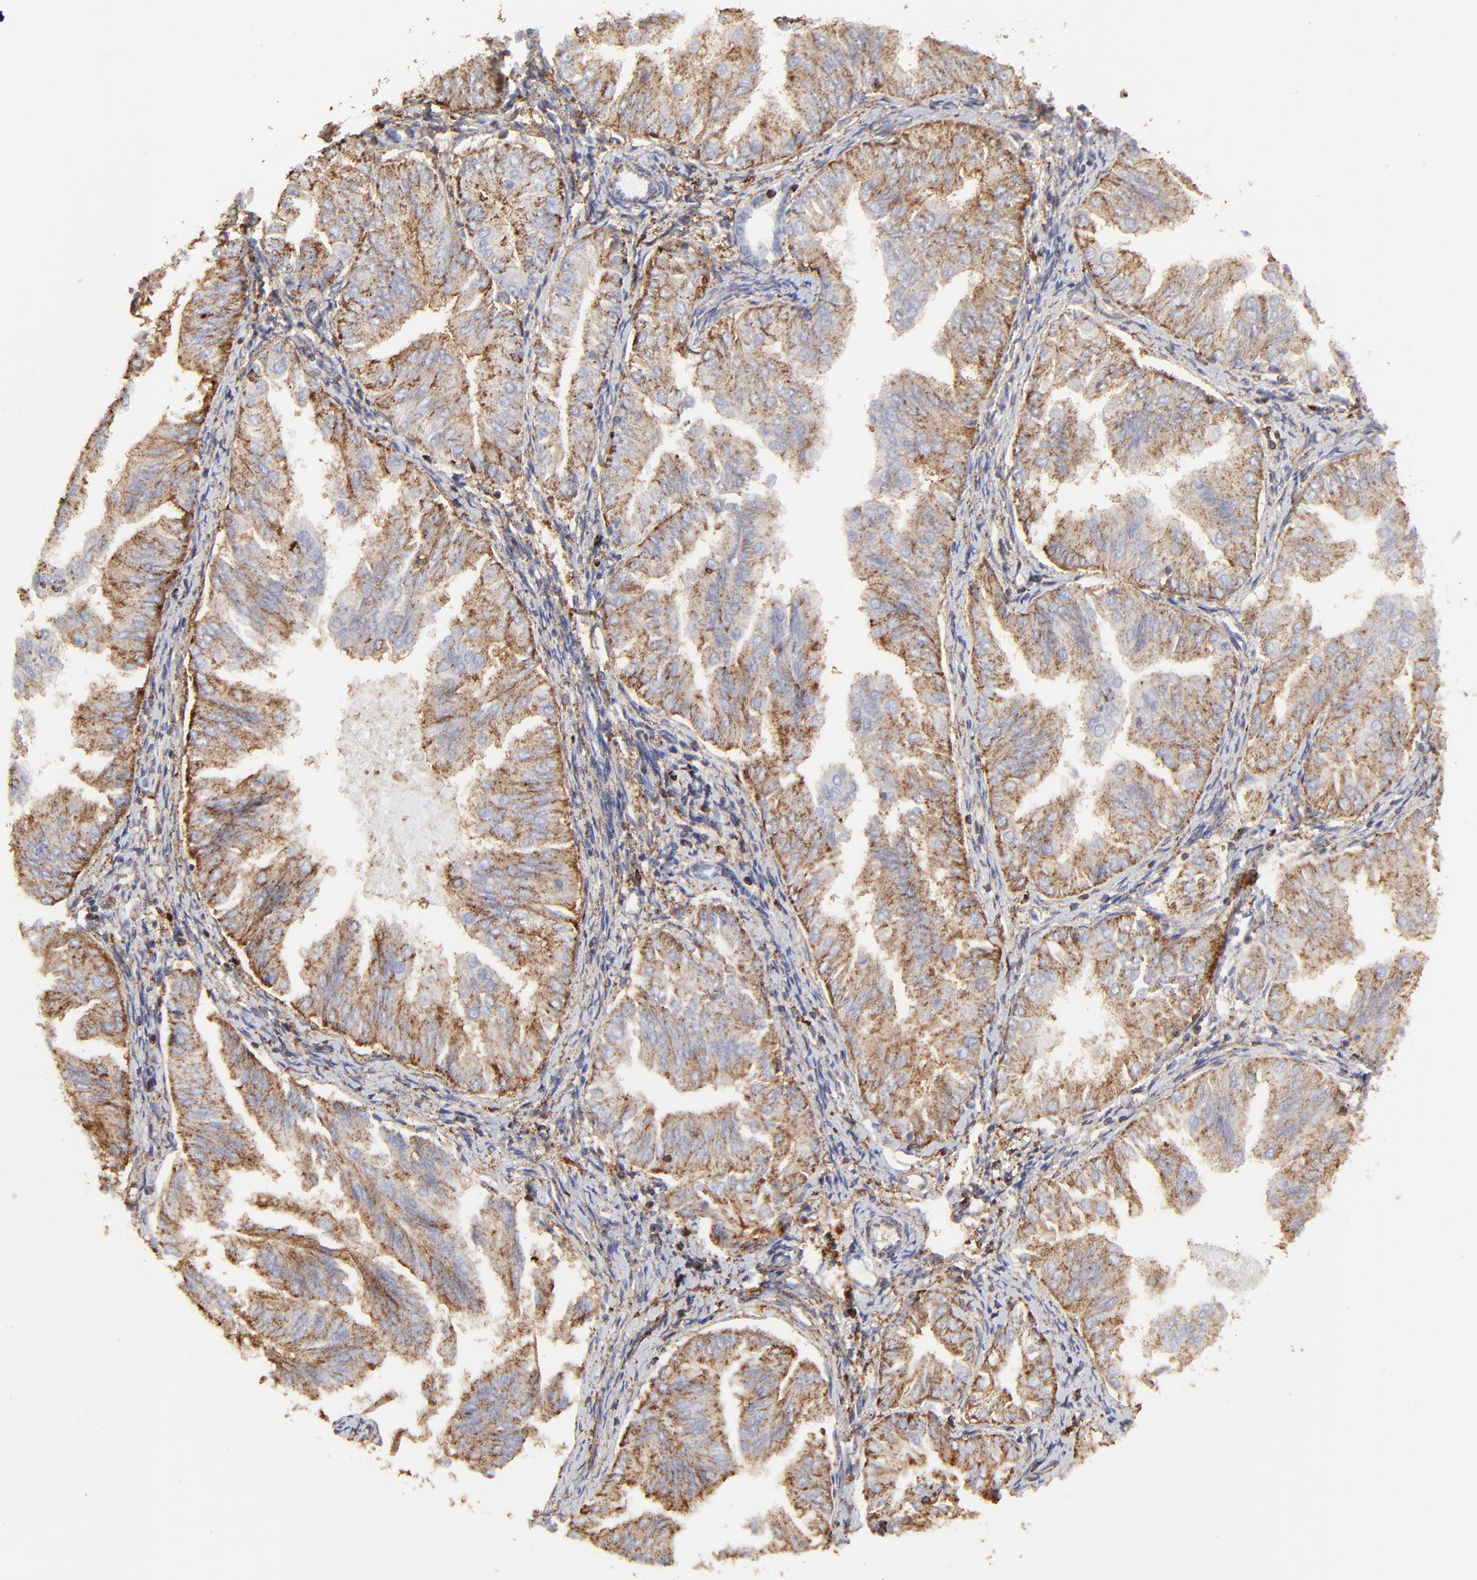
{"staining": {"intensity": "moderate", "quantity": "25%-75%", "location": "cytoplasmic/membranous"}, "tissue": "endometrial cancer", "cell_type": "Tumor cells", "image_type": "cancer", "snomed": [{"axis": "morphology", "description": "Adenocarcinoma, NOS"}, {"axis": "topography", "description": "Endometrium"}], "caption": "Tumor cells exhibit medium levels of moderate cytoplasmic/membranous positivity in approximately 25%-75% of cells in adenocarcinoma (endometrial).", "gene": "ANXA6", "patient": {"sex": "female", "age": 53}}